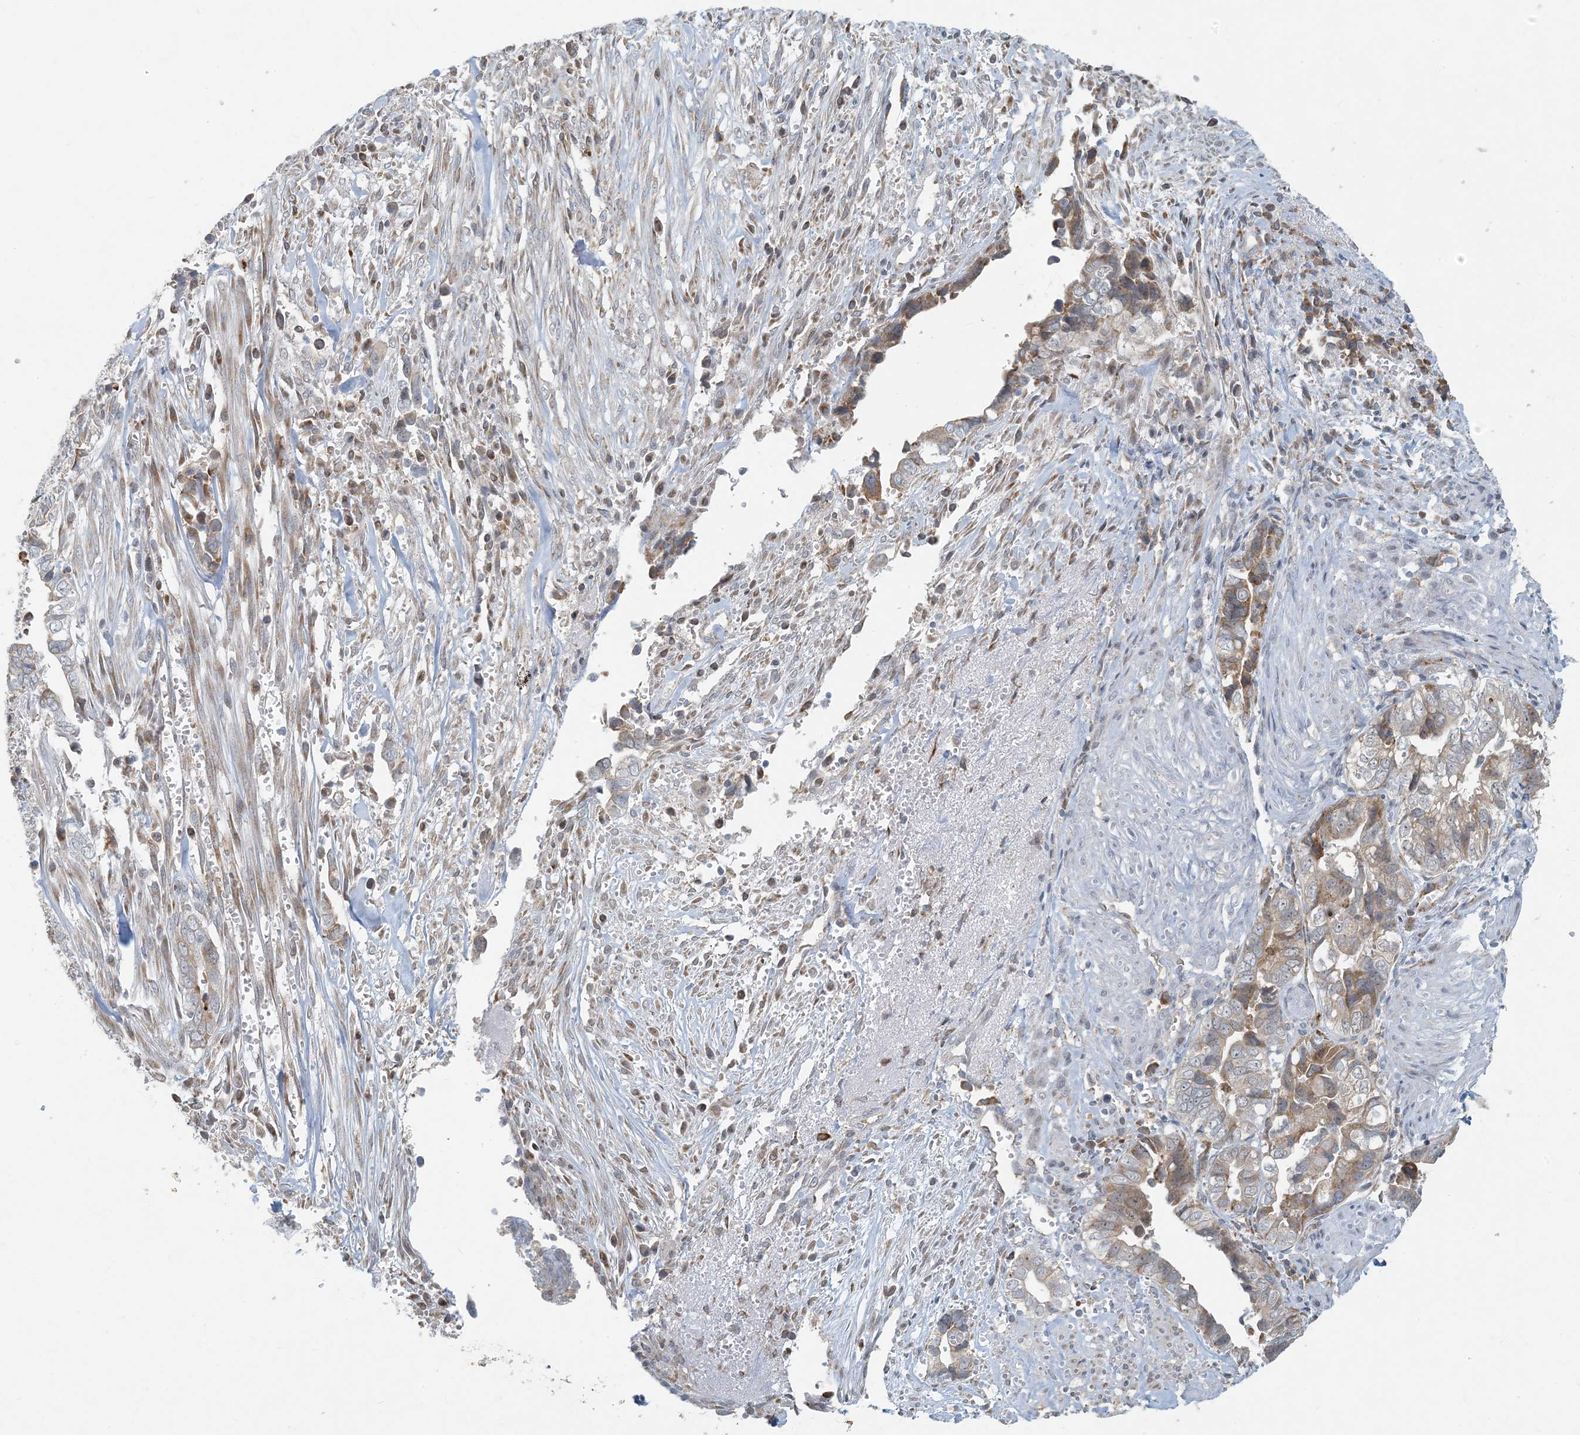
{"staining": {"intensity": "moderate", "quantity": "25%-75%", "location": "cytoplasmic/membranous,nuclear"}, "tissue": "liver cancer", "cell_type": "Tumor cells", "image_type": "cancer", "snomed": [{"axis": "morphology", "description": "Cholangiocarcinoma"}, {"axis": "topography", "description": "Liver"}], "caption": "A high-resolution histopathology image shows immunohistochemistry (IHC) staining of liver cancer, which shows moderate cytoplasmic/membranous and nuclear expression in approximately 25%-75% of tumor cells.", "gene": "HACL1", "patient": {"sex": "female", "age": 79}}